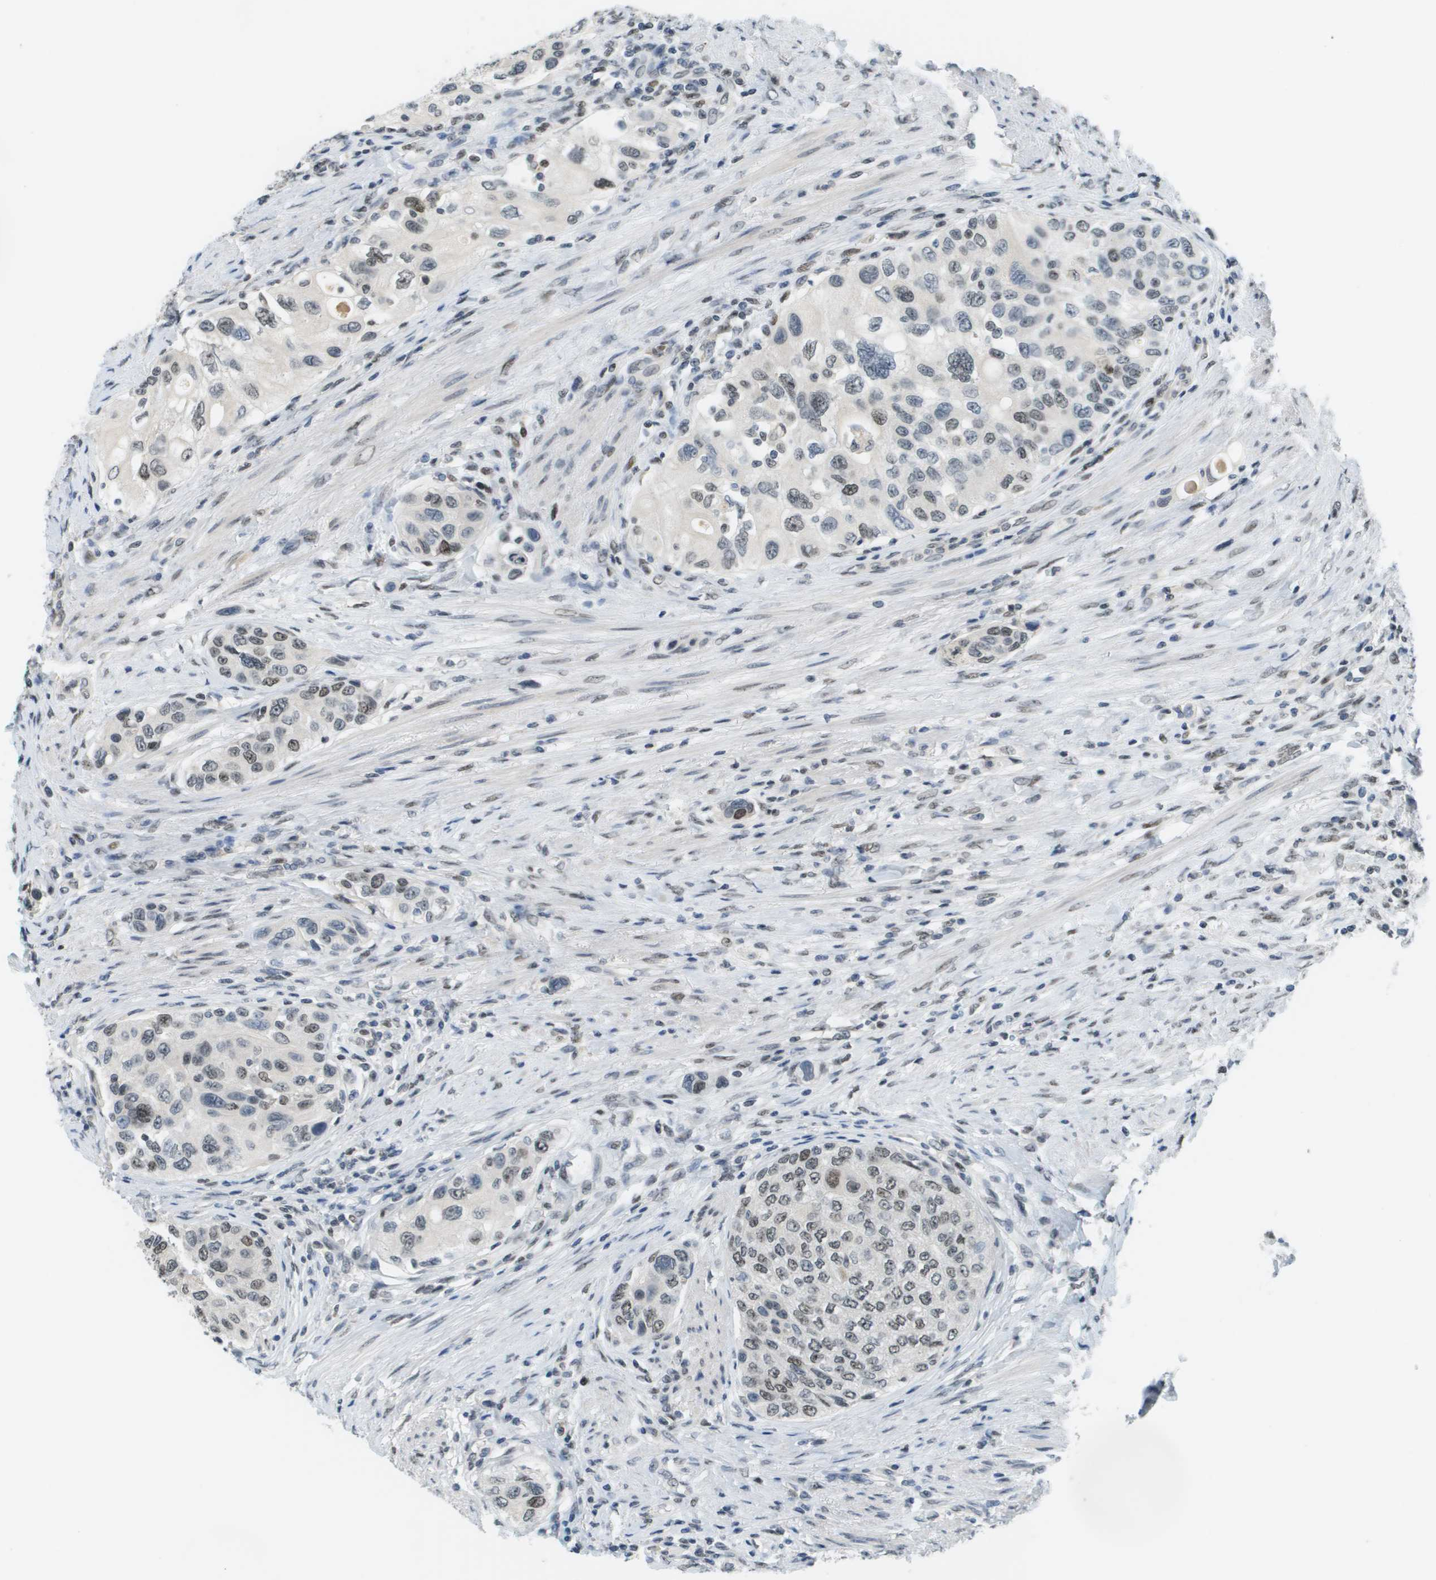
{"staining": {"intensity": "moderate", "quantity": "25%-75%", "location": "nuclear"}, "tissue": "urothelial cancer", "cell_type": "Tumor cells", "image_type": "cancer", "snomed": [{"axis": "morphology", "description": "Urothelial carcinoma, High grade"}, {"axis": "topography", "description": "Urinary bladder"}], "caption": "This image reveals immunohistochemistry staining of human high-grade urothelial carcinoma, with medium moderate nuclear expression in approximately 25%-75% of tumor cells.", "gene": "CBX5", "patient": {"sex": "female", "age": 56}}